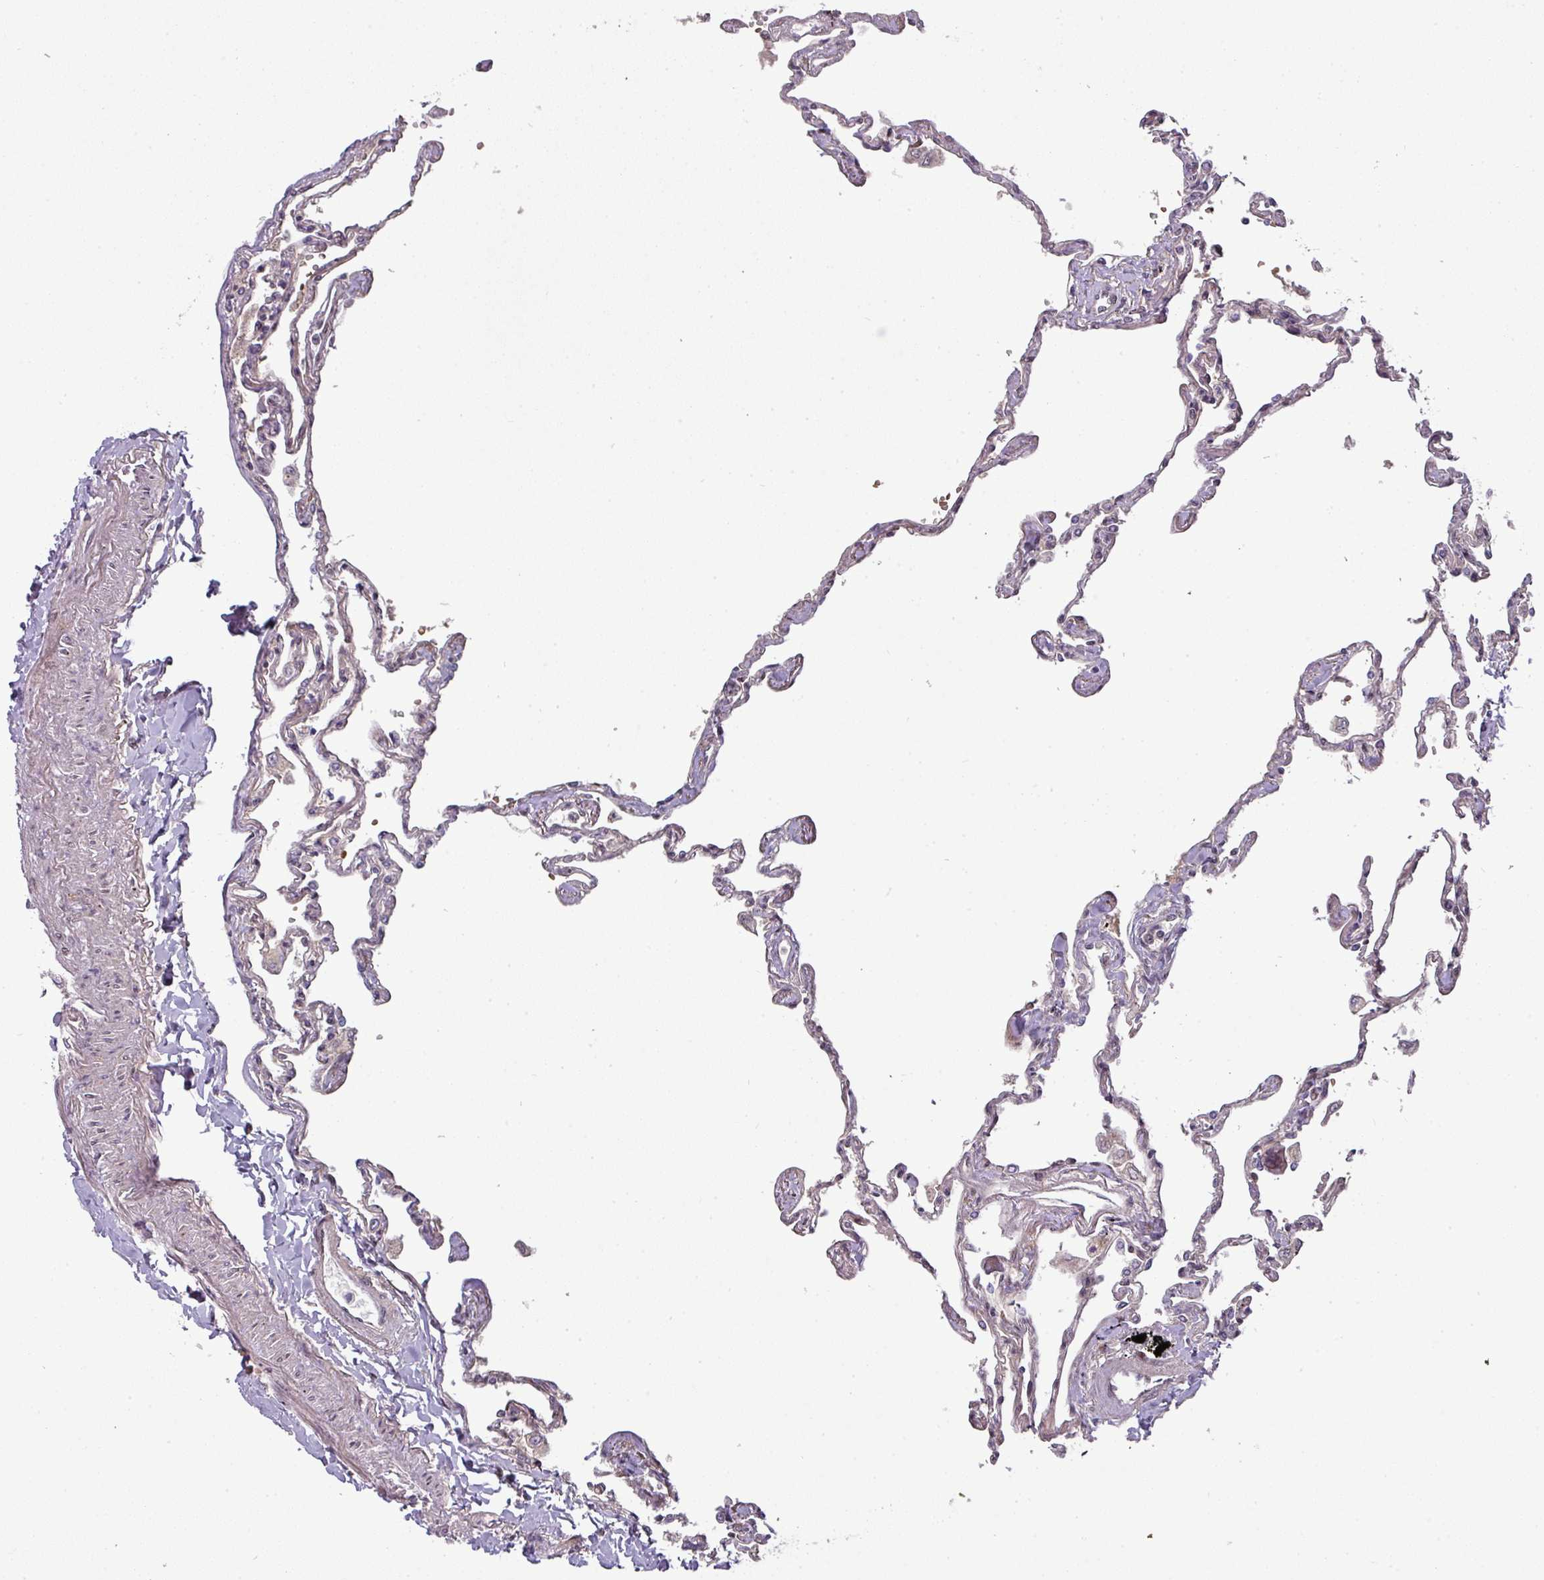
{"staining": {"intensity": "moderate", "quantity": "25%-75%", "location": "nuclear"}, "tissue": "lung", "cell_type": "Alveolar cells", "image_type": "normal", "snomed": [{"axis": "morphology", "description": "Normal tissue, NOS"}, {"axis": "topography", "description": "Lung"}], "caption": "Immunohistochemical staining of unremarkable human lung displays medium levels of moderate nuclear expression in approximately 25%-75% of alveolar cells.", "gene": "CIC", "patient": {"sex": "female", "age": 67}}